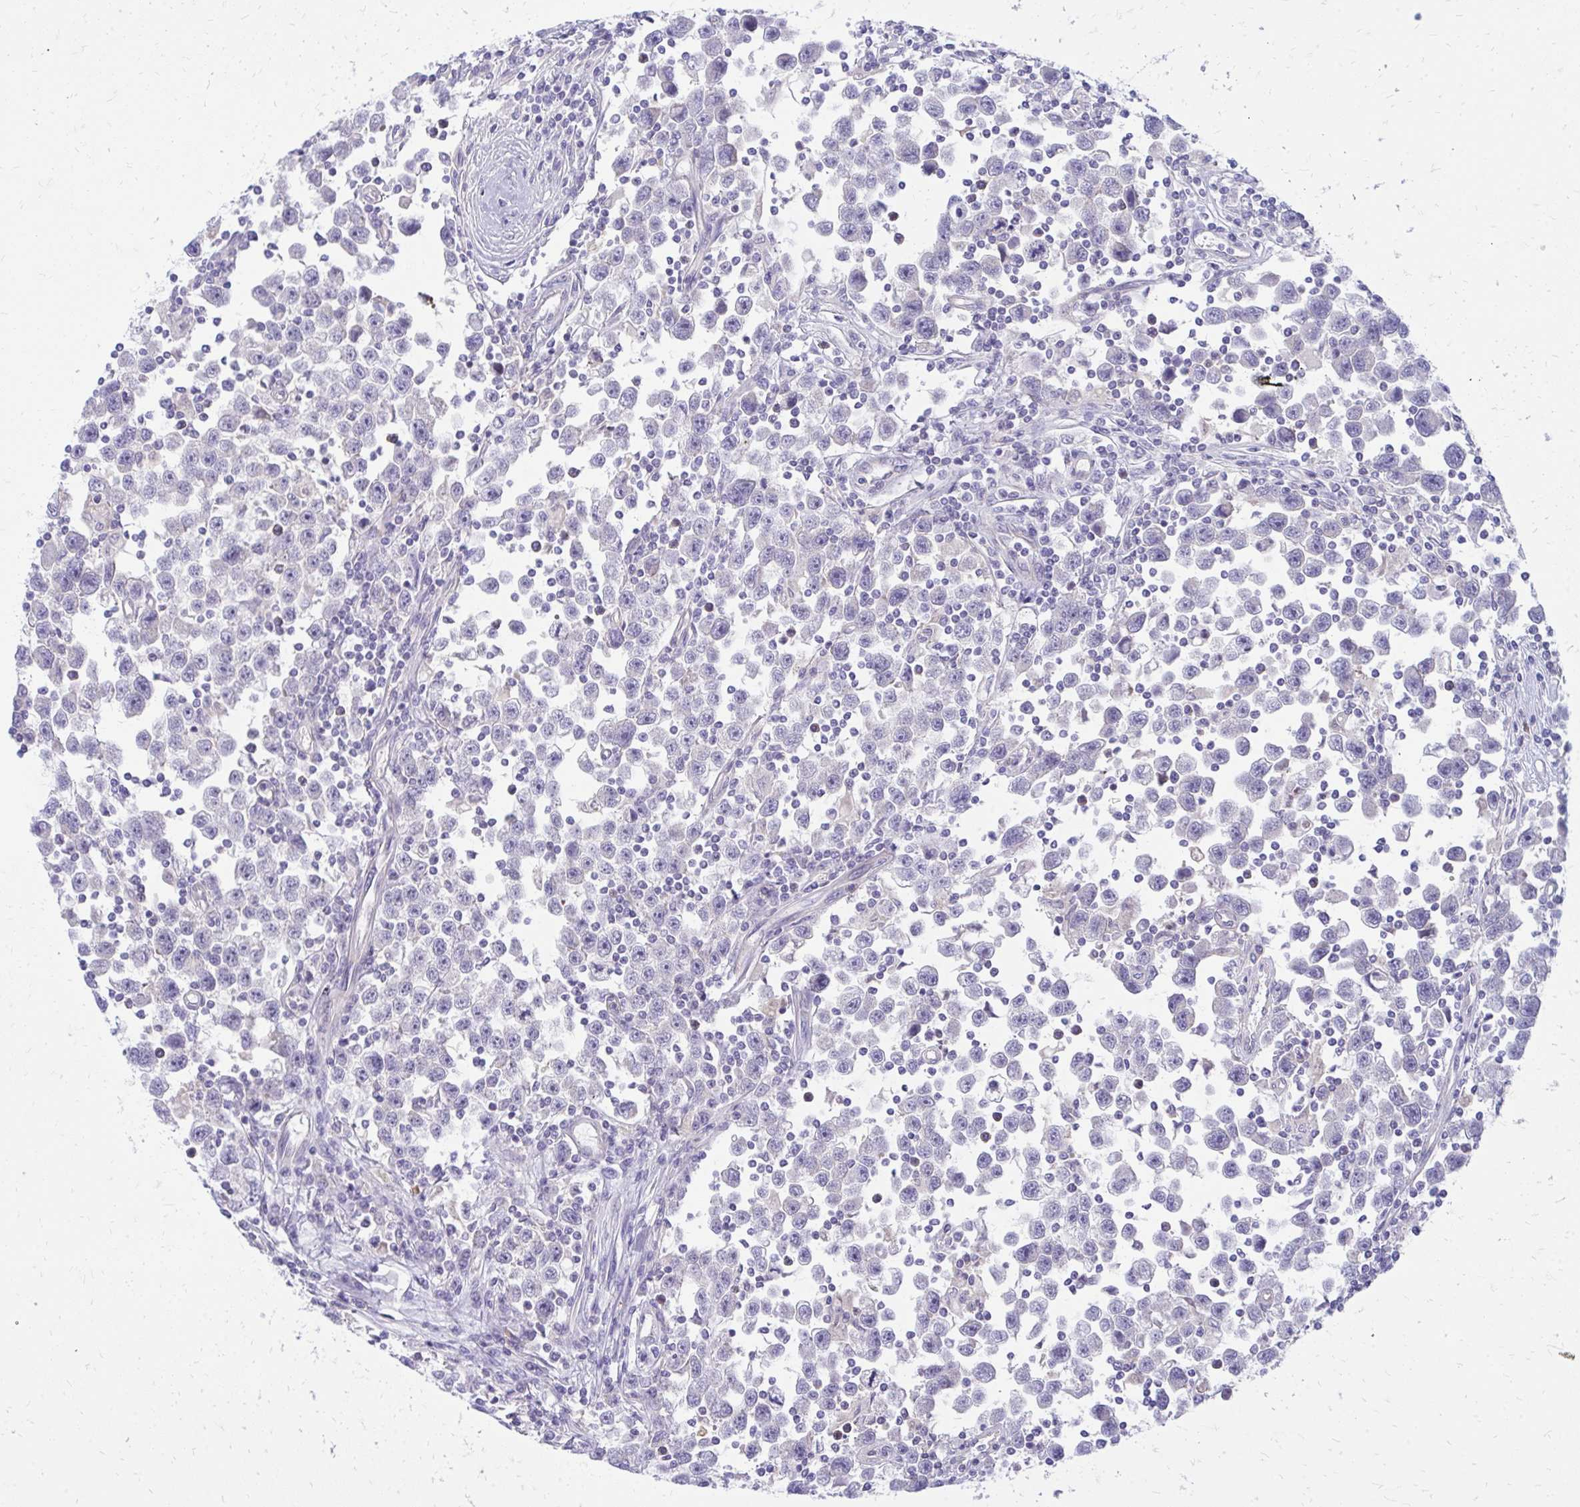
{"staining": {"intensity": "weak", "quantity": "<25%", "location": "cytoplasmic/membranous"}, "tissue": "testis cancer", "cell_type": "Tumor cells", "image_type": "cancer", "snomed": [{"axis": "morphology", "description": "Seminoma, NOS"}, {"axis": "topography", "description": "Testis"}], "caption": "An immunohistochemistry histopathology image of testis cancer is shown. There is no staining in tumor cells of testis cancer.", "gene": "ASAP1", "patient": {"sex": "male", "age": 31}}